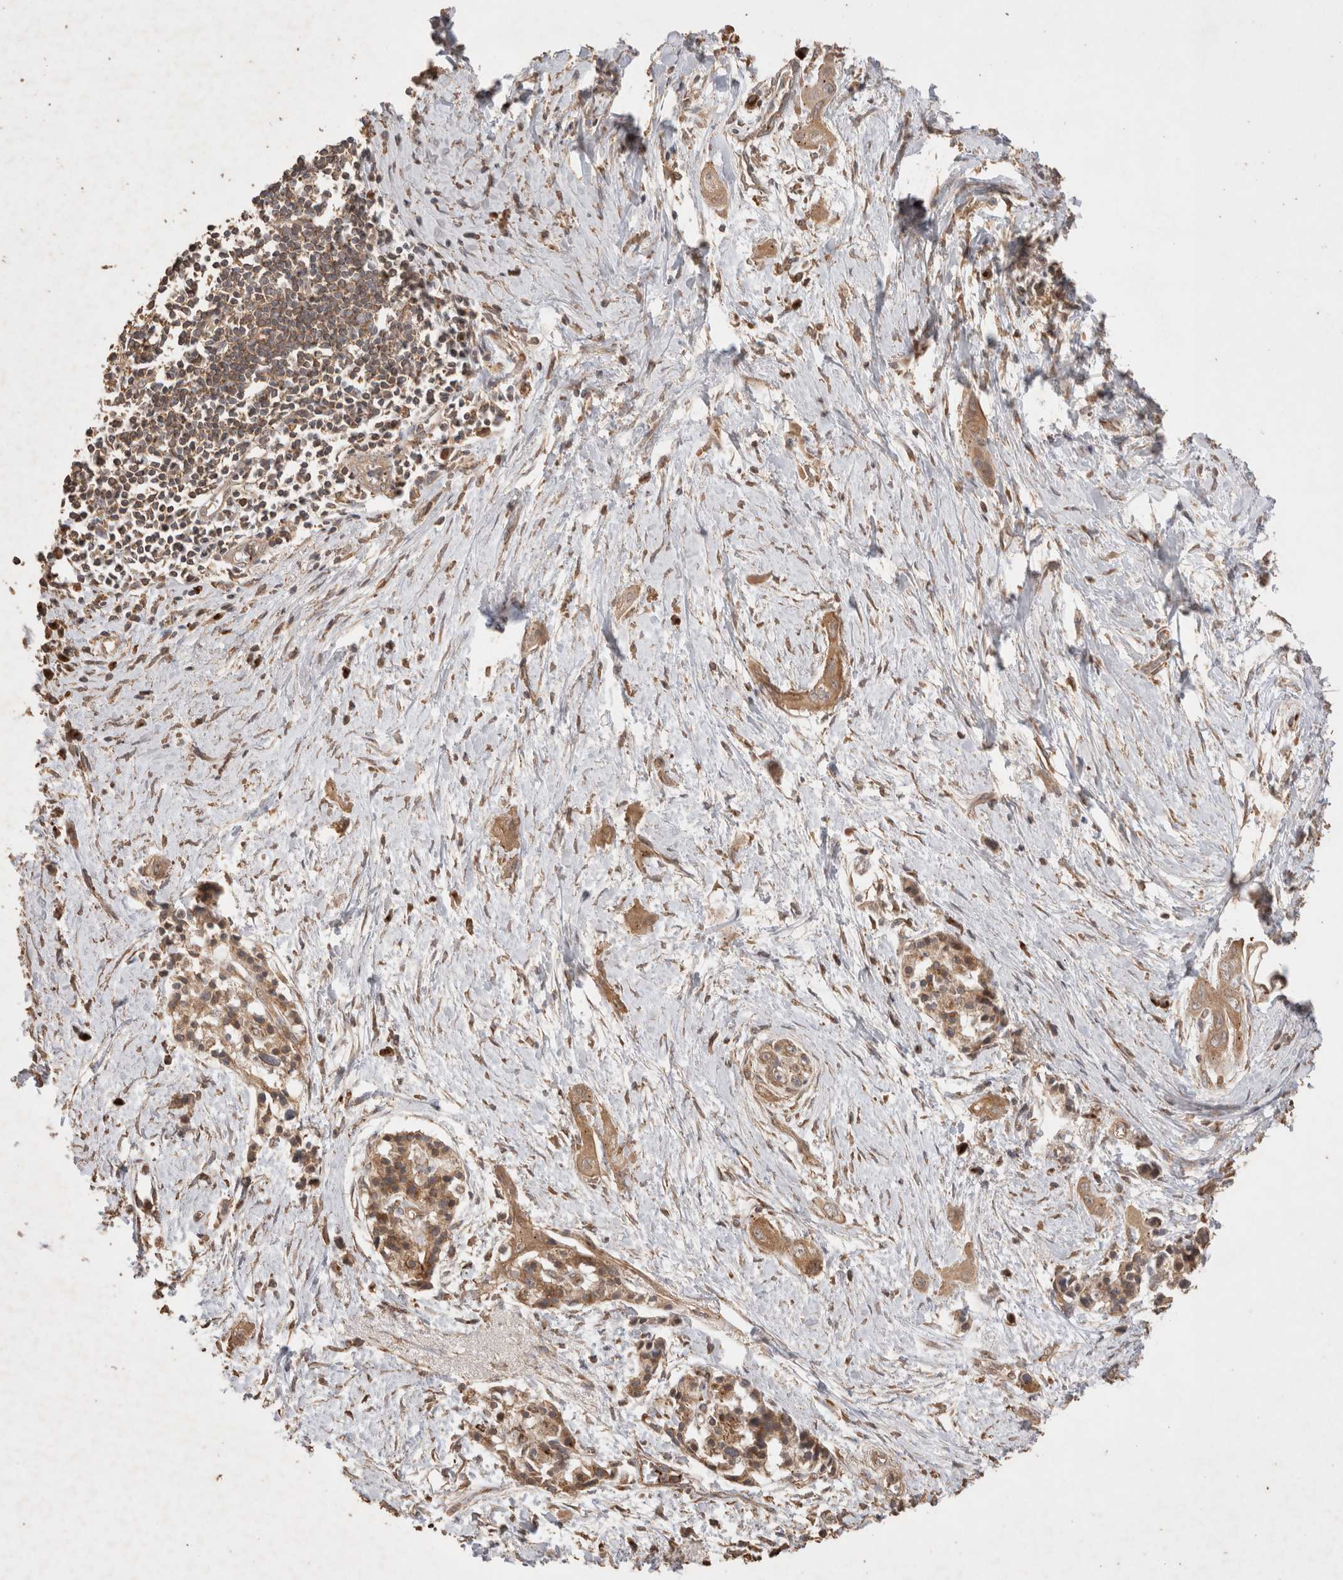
{"staining": {"intensity": "moderate", "quantity": ">75%", "location": "cytoplasmic/membranous"}, "tissue": "pancreatic cancer", "cell_type": "Tumor cells", "image_type": "cancer", "snomed": [{"axis": "morphology", "description": "Adenocarcinoma, NOS"}, {"axis": "topography", "description": "Pancreas"}], "caption": "Moderate cytoplasmic/membranous protein positivity is identified in approximately >75% of tumor cells in pancreatic adenocarcinoma.", "gene": "SNX31", "patient": {"sex": "male", "age": 59}}